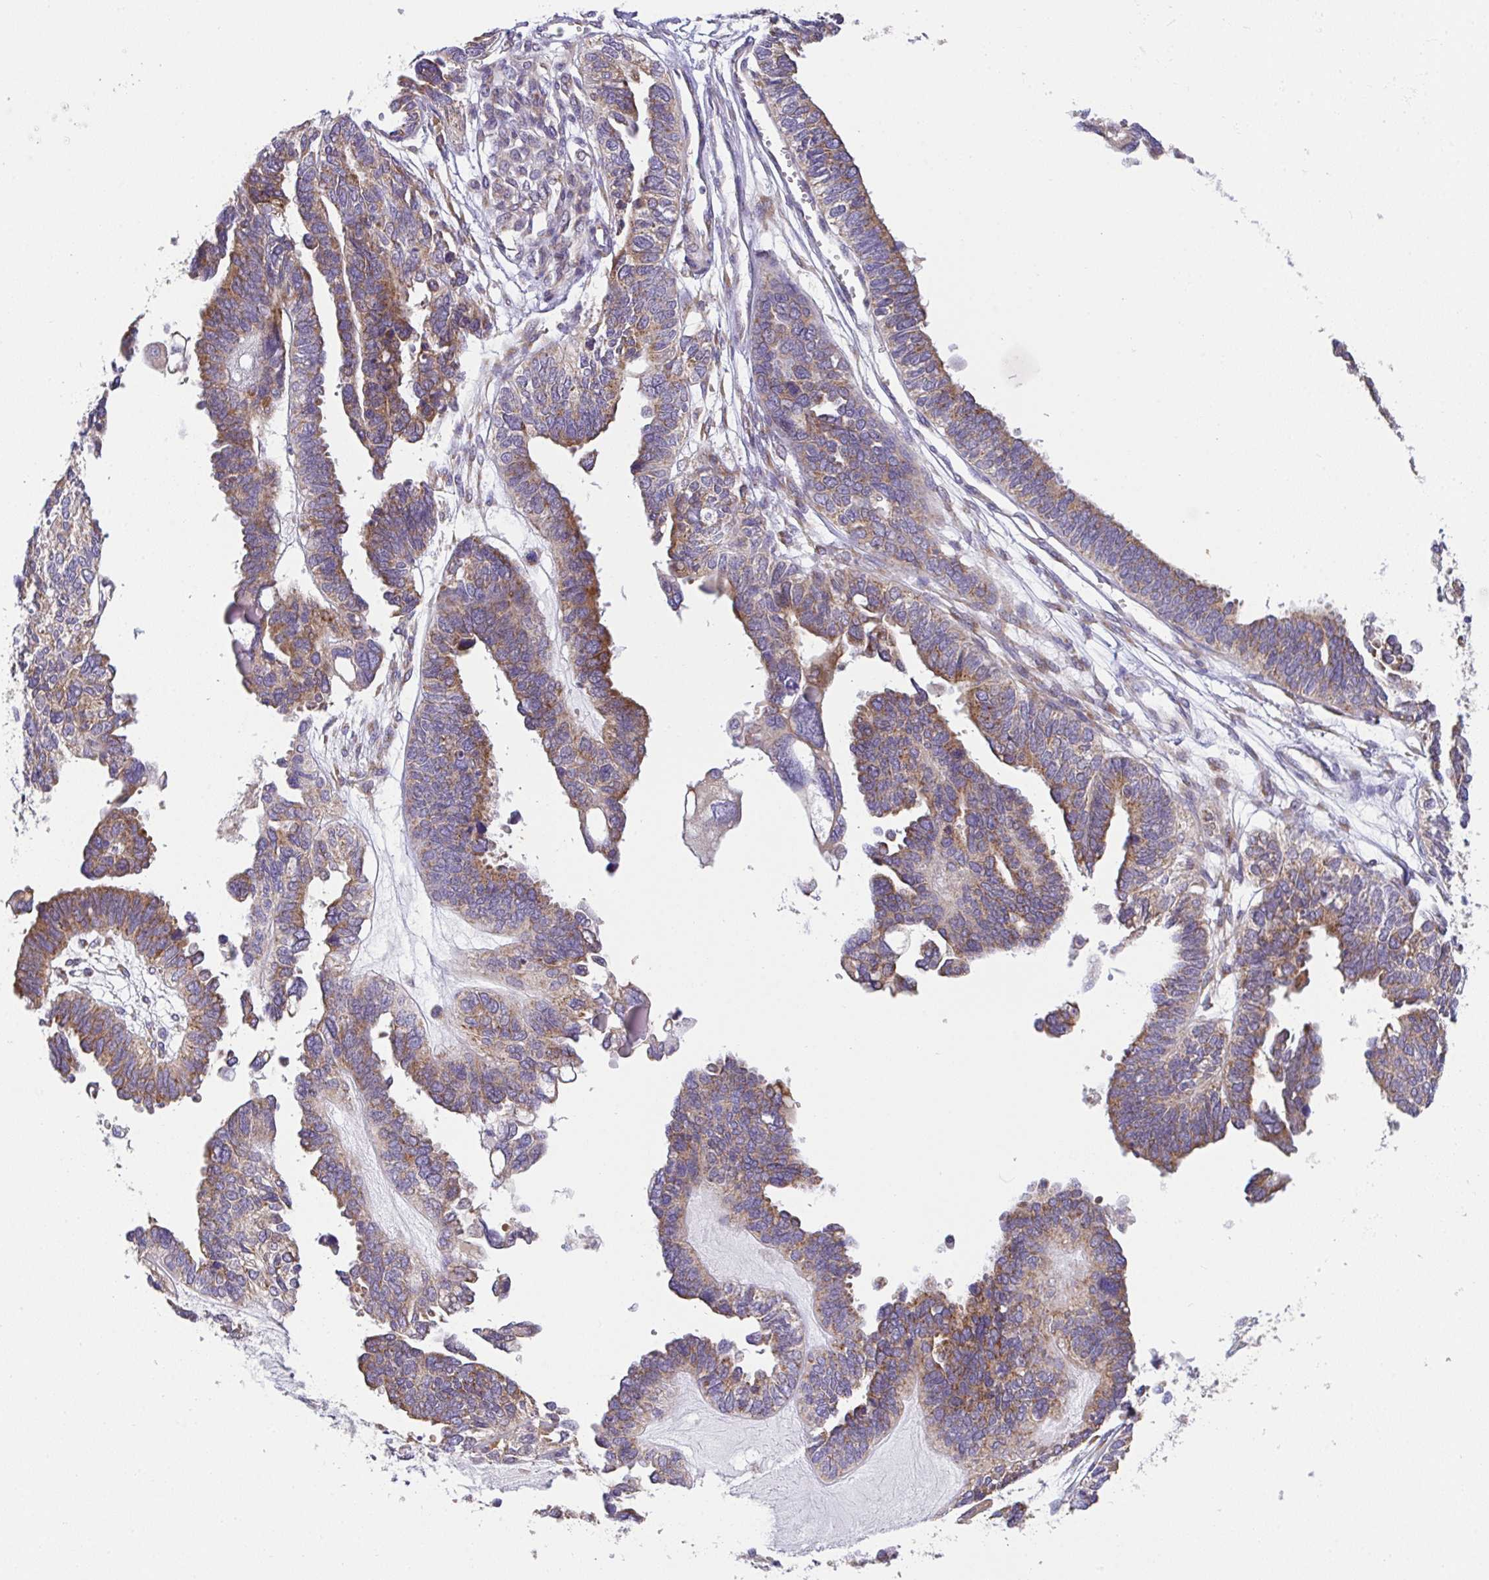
{"staining": {"intensity": "moderate", "quantity": "25%-75%", "location": "cytoplasmic/membranous"}, "tissue": "ovarian cancer", "cell_type": "Tumor cells", "image_type": "cancer", "snomed": [{"axis": "morphology", "description": "Cystadenocarcinoma, serous, NOS"}, {"axis": "topography", "description": "Ovary"}], "caption": "Ovarian cancer tissue reveals moderate cytoplasmic/membranous staining in about 25%-75% of tumor cells", "gene": "MIA3", "patient": {"sex": "female", "age": 51}}